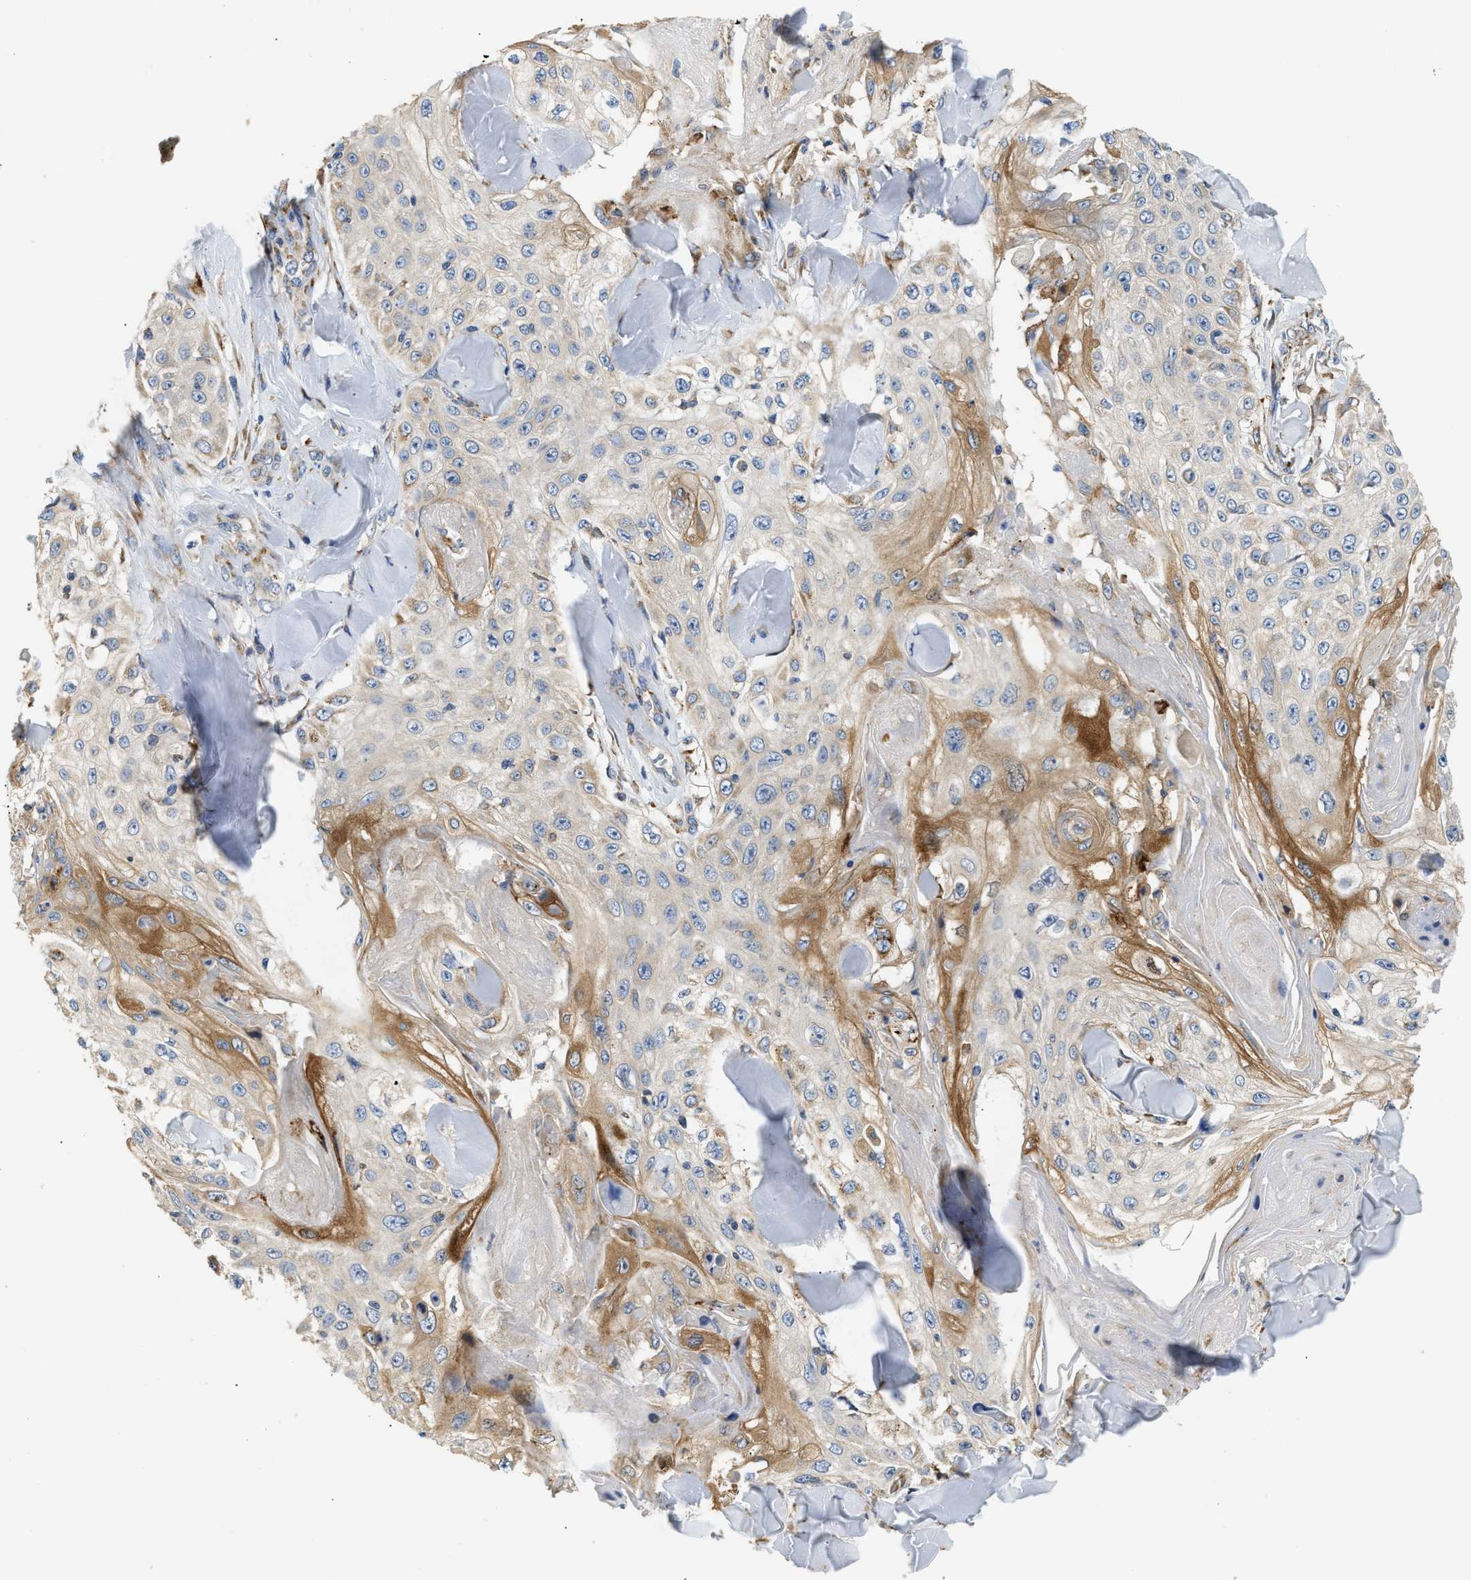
{"staining": {"intensity": "moderate", "quantity": "<25%", "location": "cytoplasmic/membranous"}, "tissue": "skin cancer", "cell_type": "Tumor cells", "image_type": "cancer", "snomed": [{"axis": "morphology", "description": "Squamous cell carcinoma, NOS"}, {"axis": "topography", "description": "Skin"}], "caption": "This is a photomicrograph of IHC staining of skin cancer (squamous cell carcinoma), which shows moderate positivity in the cytoplasmic/membranous of tumor cells.", "gene": "AMZ1", "patient": {"sex": "male", "age": 86}}